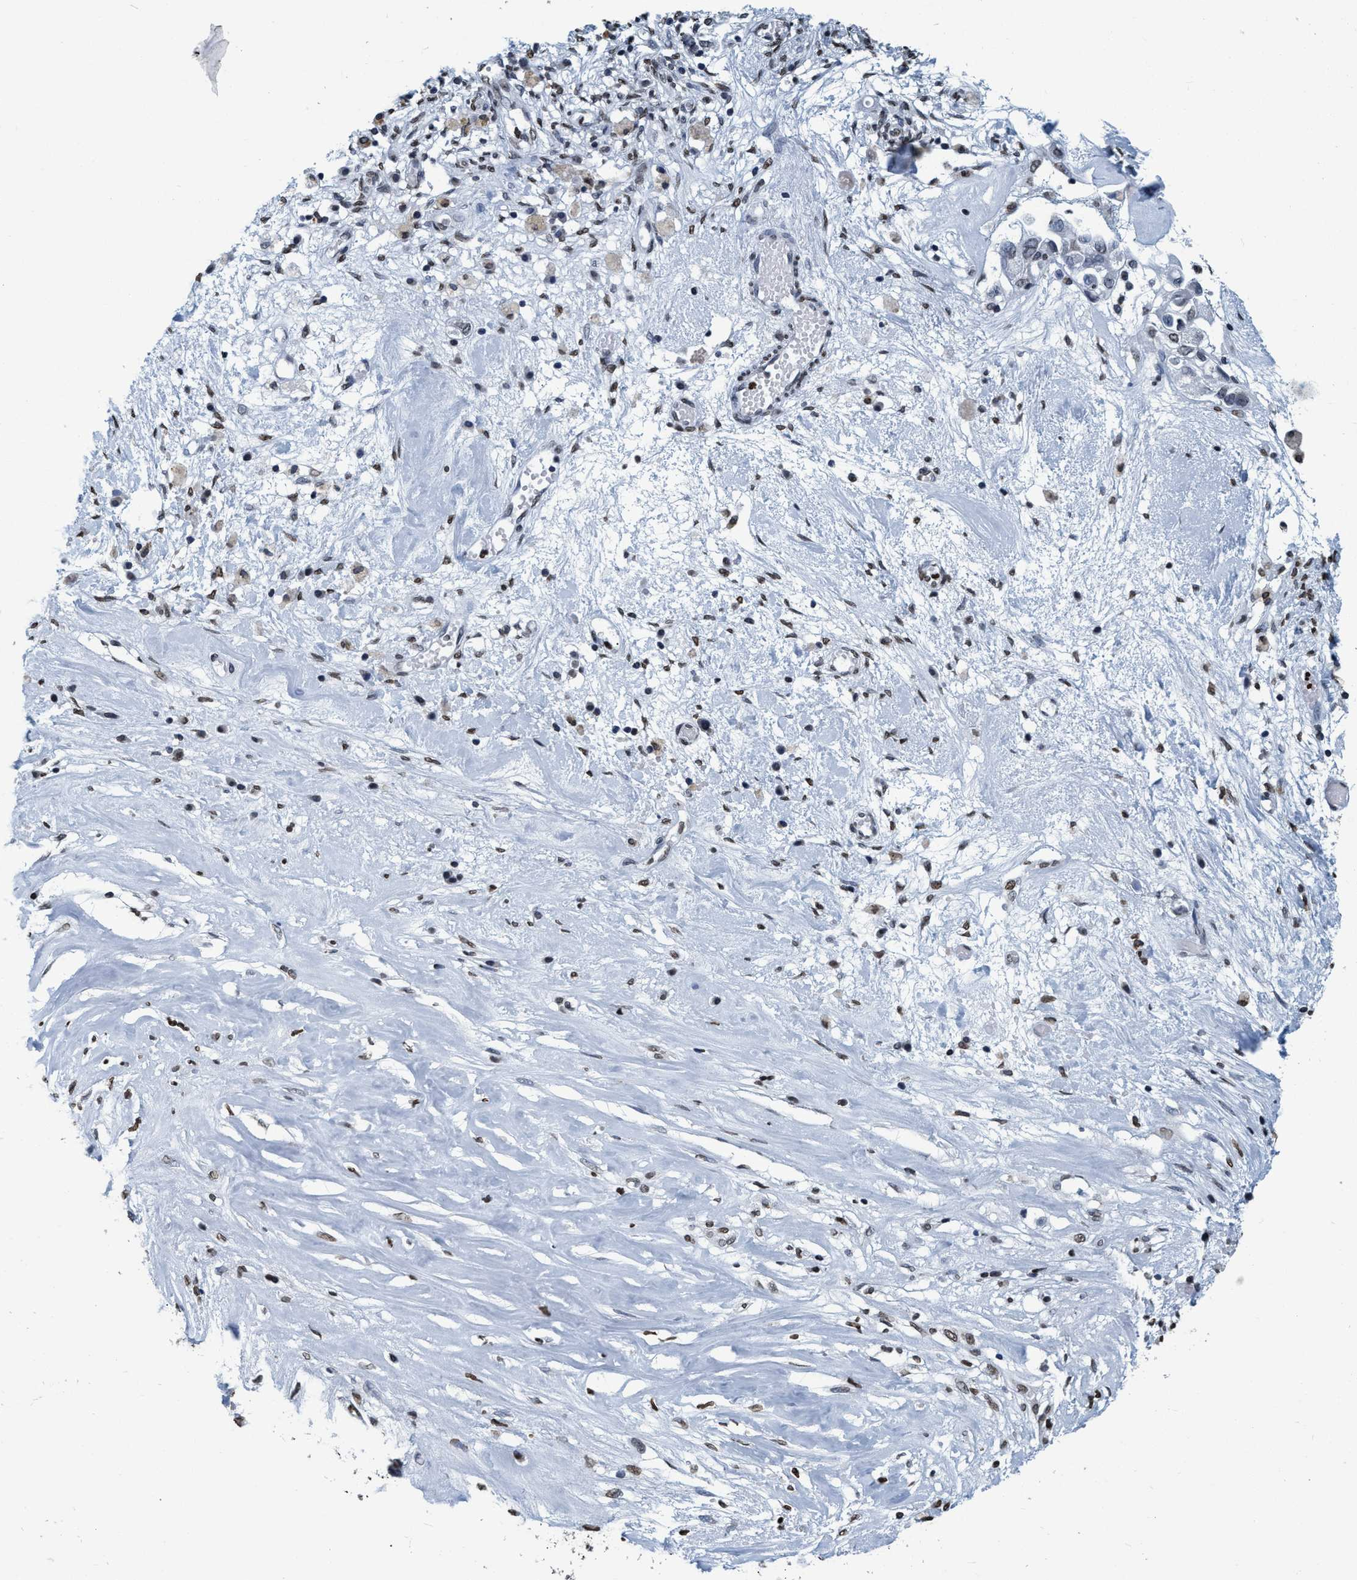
{"staining": {"intensity": "negative", "quantity": "none", "location": "none"}, "tissue": "ovarian cancer", "cell_type": "Tumor cells", "image_type": "cancer", "snomed": [{"axis": "morphology", "description": "Carcinoma, NOS"}, {"axis": "morphology", "description": "Cystadenocarcinoma, serous, NOS"}, {"axis": "topography", "description": "Ovary"}], "caption": "Immunohistochemistry micrograph of ovarian cancer stained for a protein (brown), which exhibits no positivity in tumor cells.", "gene": "CCNE2", "patient": {"sex": "female", "age": 69}}